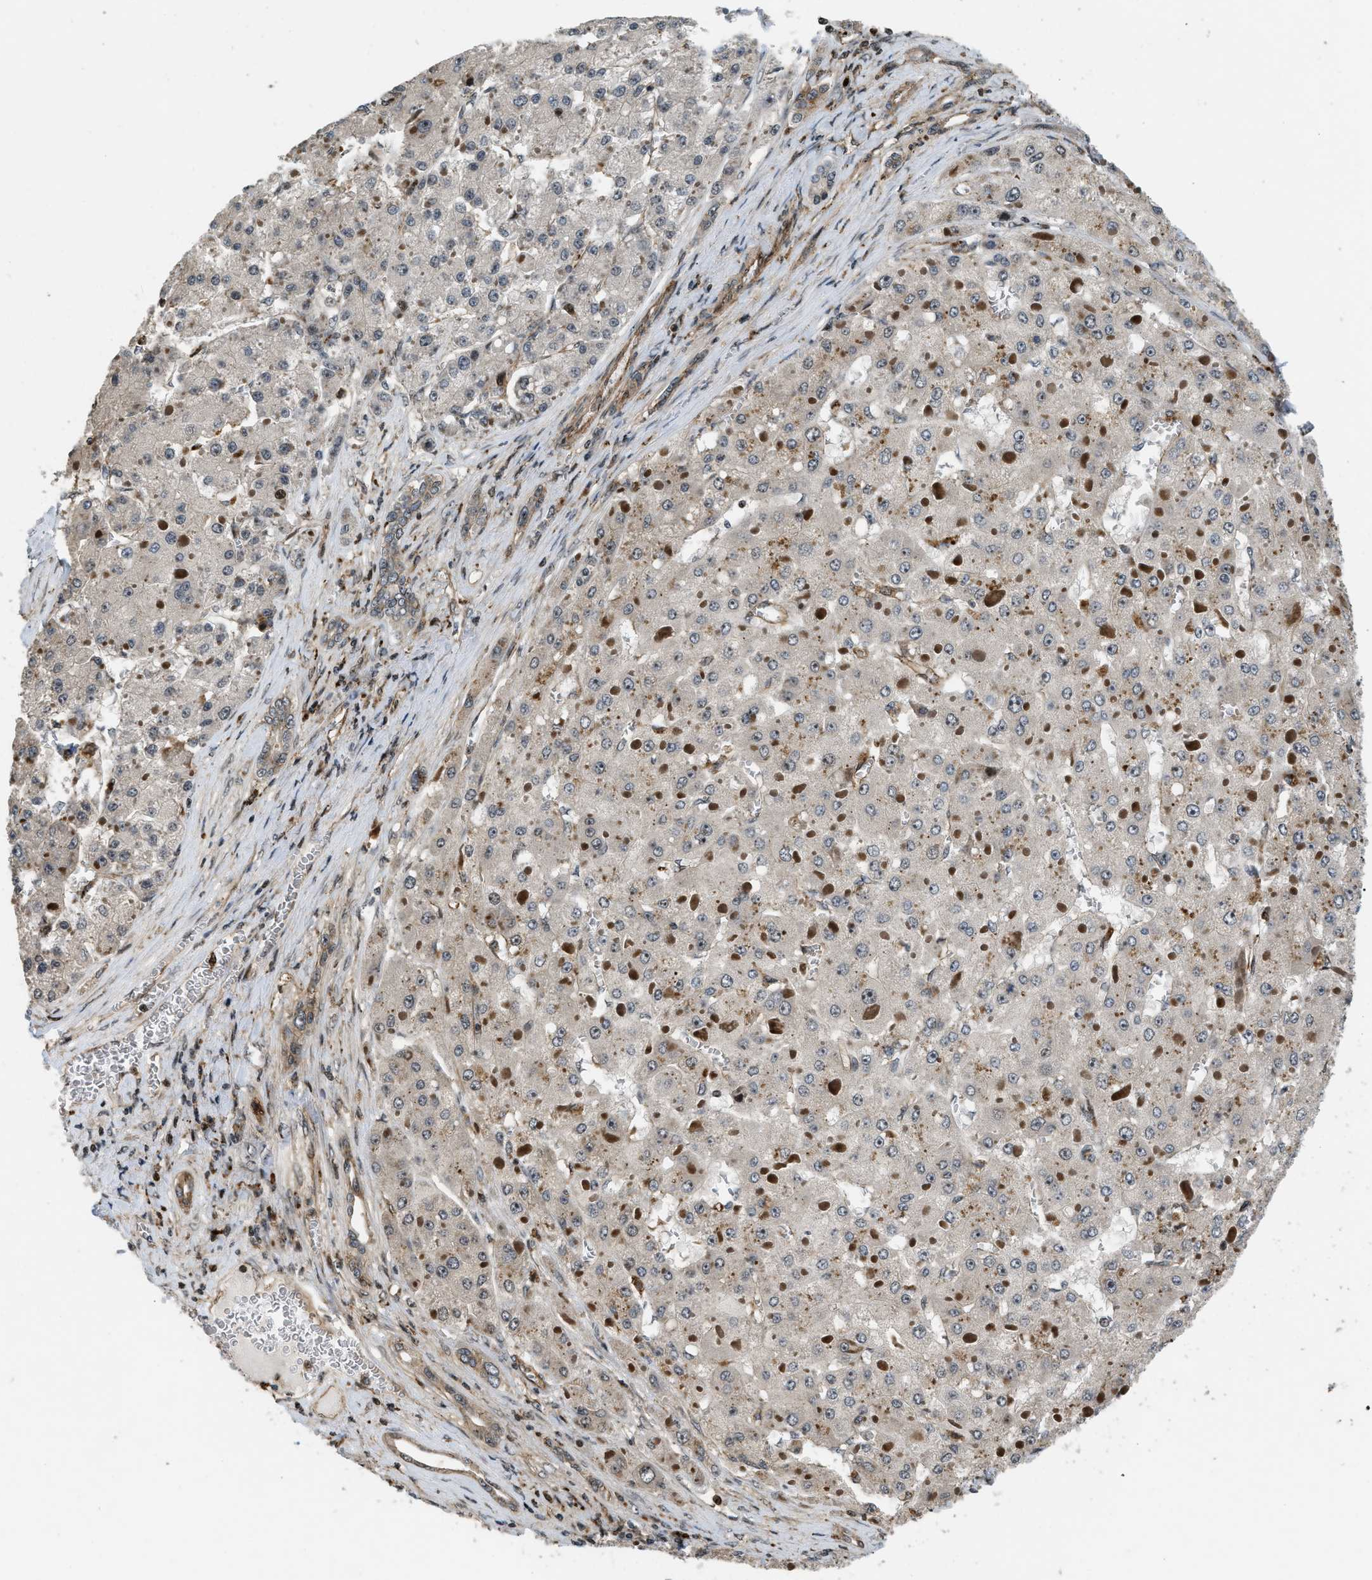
{"staining": {"intensity": "weak", "quantity": "<25%", "location": "cytoplasmic/membranous"}, "tissue": "liver cancer", "cell_type": "Tumor cells", "image_type": "cancer", "snomed": [{"axis": "morphology", "description": "Carcinoma, Hepatocellular, NOS"}, {"axis": "topography", "description": "Liver"}], "caption": "A histopathology image of human liver cancer is negative for staining in tumor cells. (DAB (3,3'-diaminobenzidine) immunohistochemistry (IHC) visualized using brightfield microscopy, high magnification).", "gene": "LTA4H", "patient": {"sex": "female", "age": 73}}